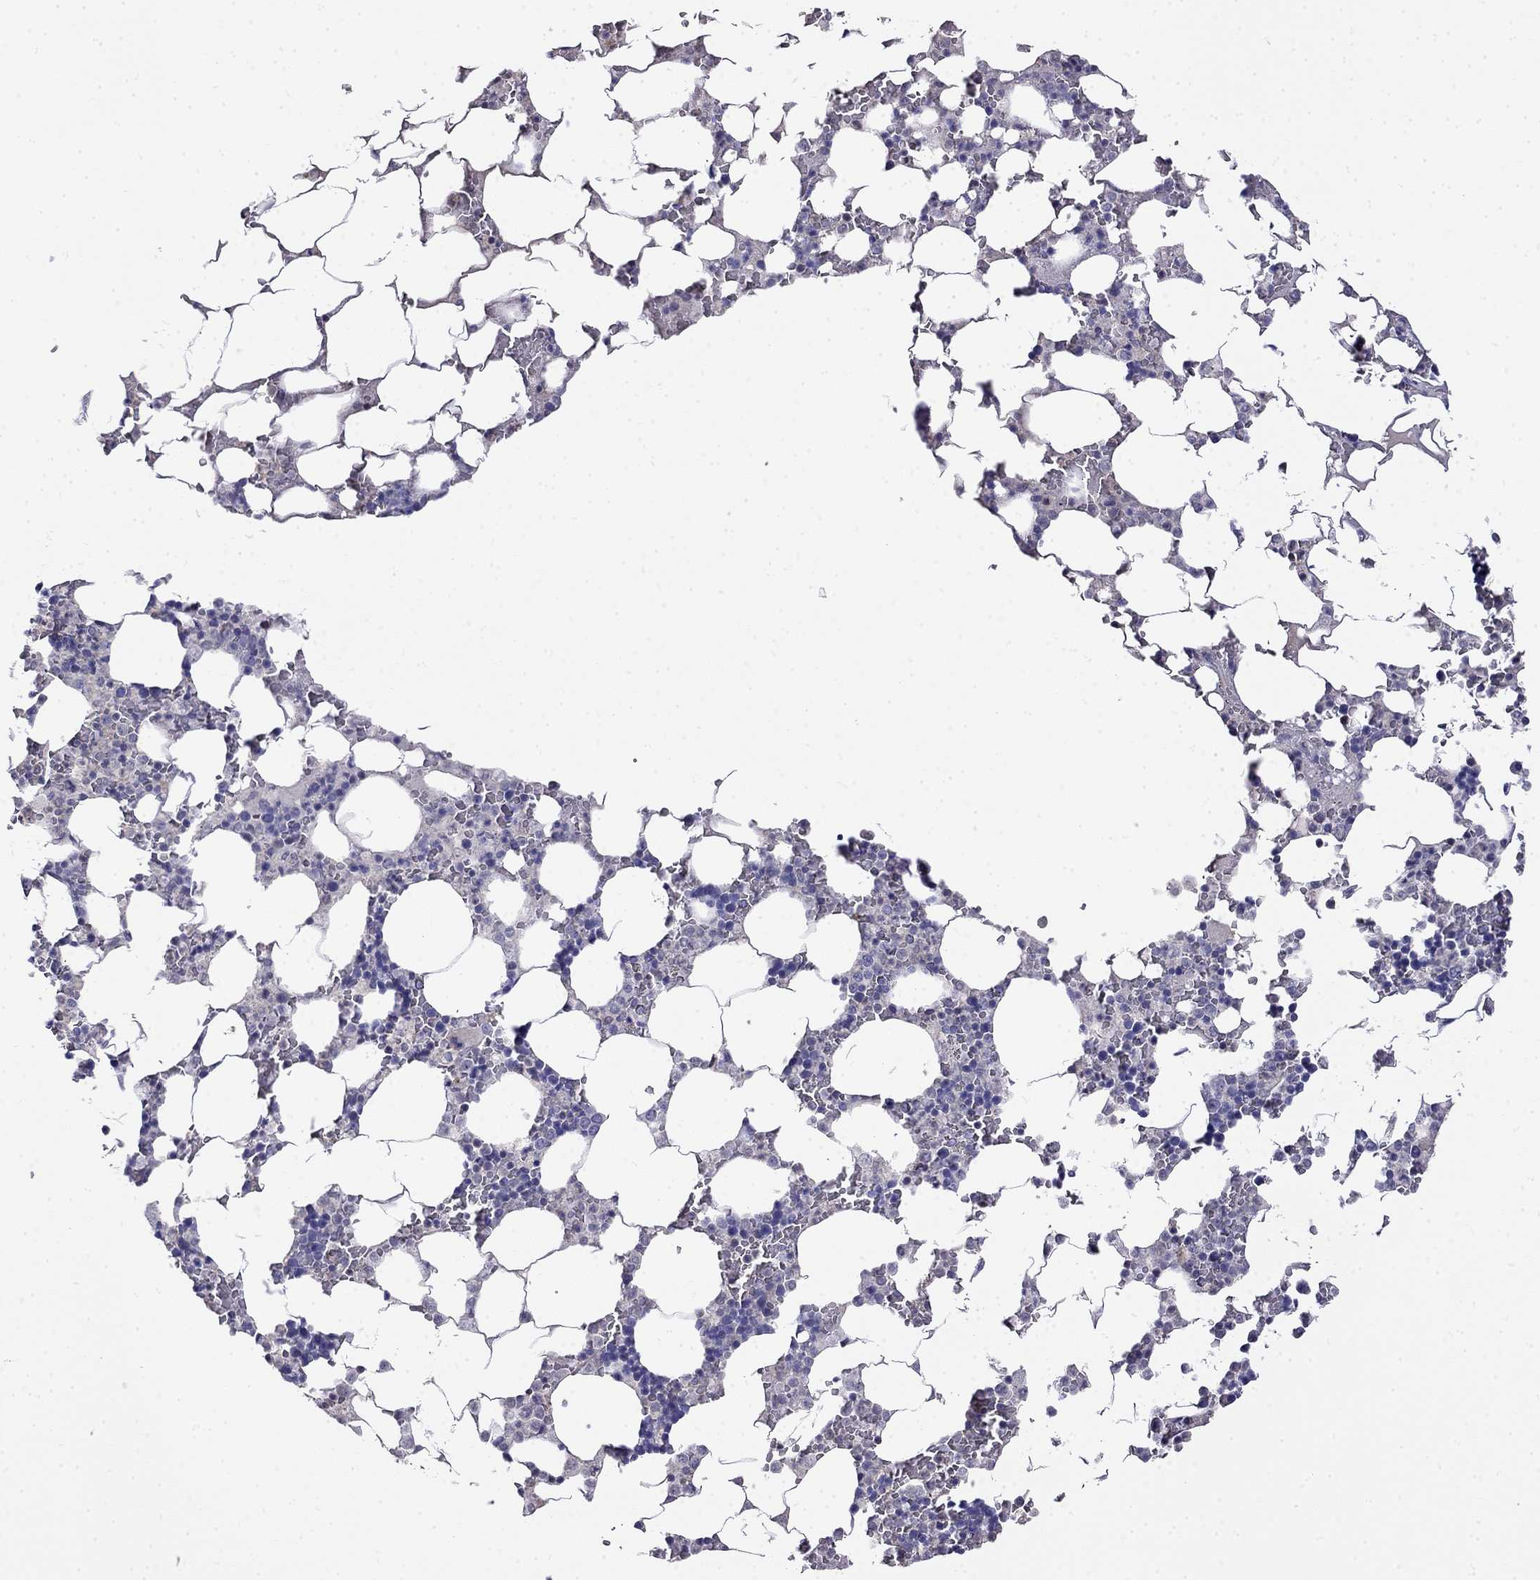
{"staining": {"intensity": "negative", "quantity": "none", "location": "none"}, "tissue": "bone marrow", "cell_type": "Hematopoietic cells", "image_type": "normal", "snomed": [{"axis": "morphology", "description": "Normal tissue, NOS"}, {"axis": "topography", "description": "Bone marrow"}], "caption": "The histopathology image shows no staining of hematopoietic cells in normal bone marrow.", "gene": "GUCA1B", "patient": {"sex": "male", "age": 51}}